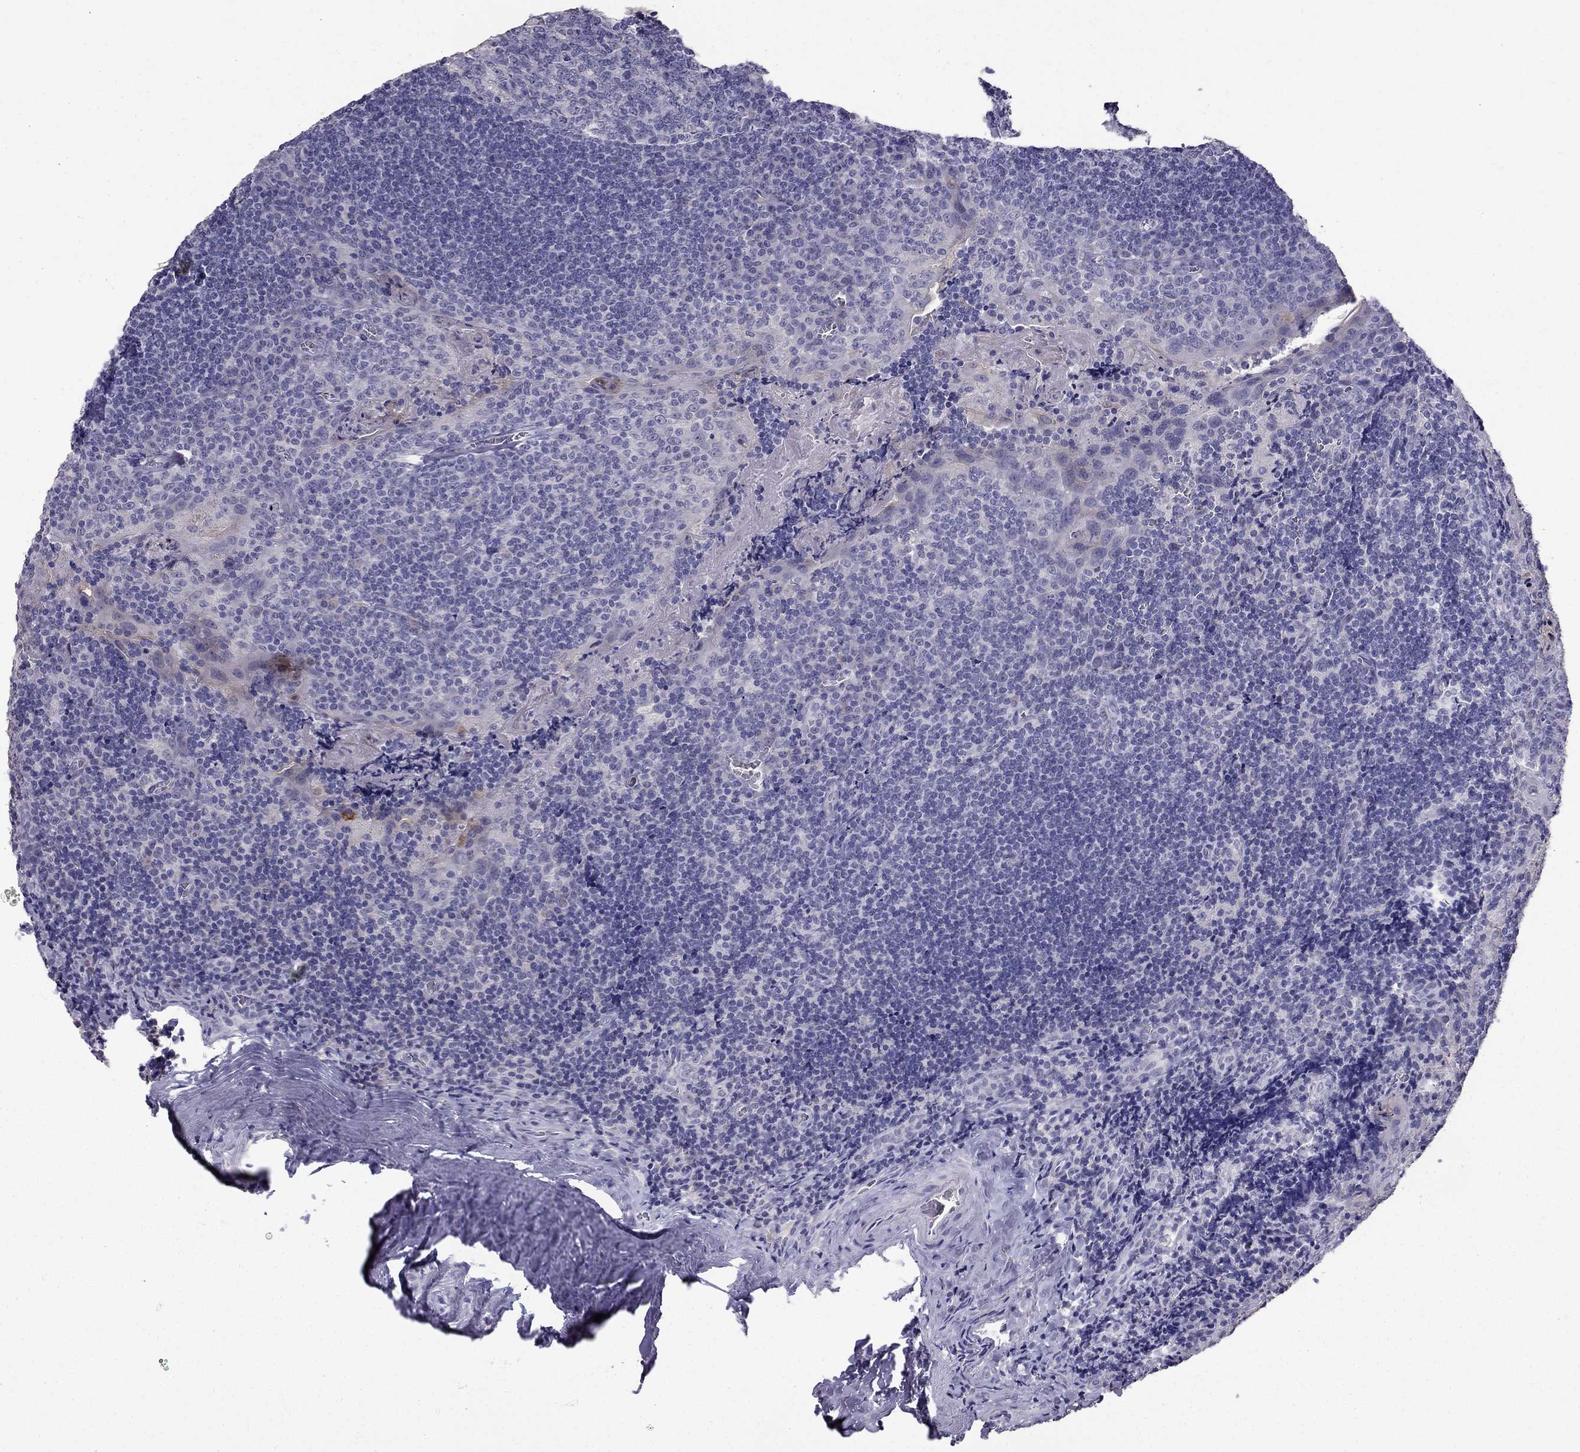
{"staining": {"intensity": "negative", "quantity": "none", "location": "none"}, "tissue": "tonsil", "cell_type": "Germinal center cells", "image_type": "normal", "snomed": [{"axis": "morphology", "description": "Normal tissue, NOS"}, {"axis": "morphology", "description": "Inflammation, NOS"}, {"axis": "topography", "description": "Tonsil"}], "caption": "High magnification brightfield microscopy of unremarkable tonsil stained with DAB (brown) and counterstained with hematoxylin (blue): germinal center cells show no significant staining. (Brightfield microscopy of DAB (3,3'-diaminobenzidine) IHC at high magnification).", "gene": "ARHGAP11A", "patient": {"sex": "female", "age": 31}}